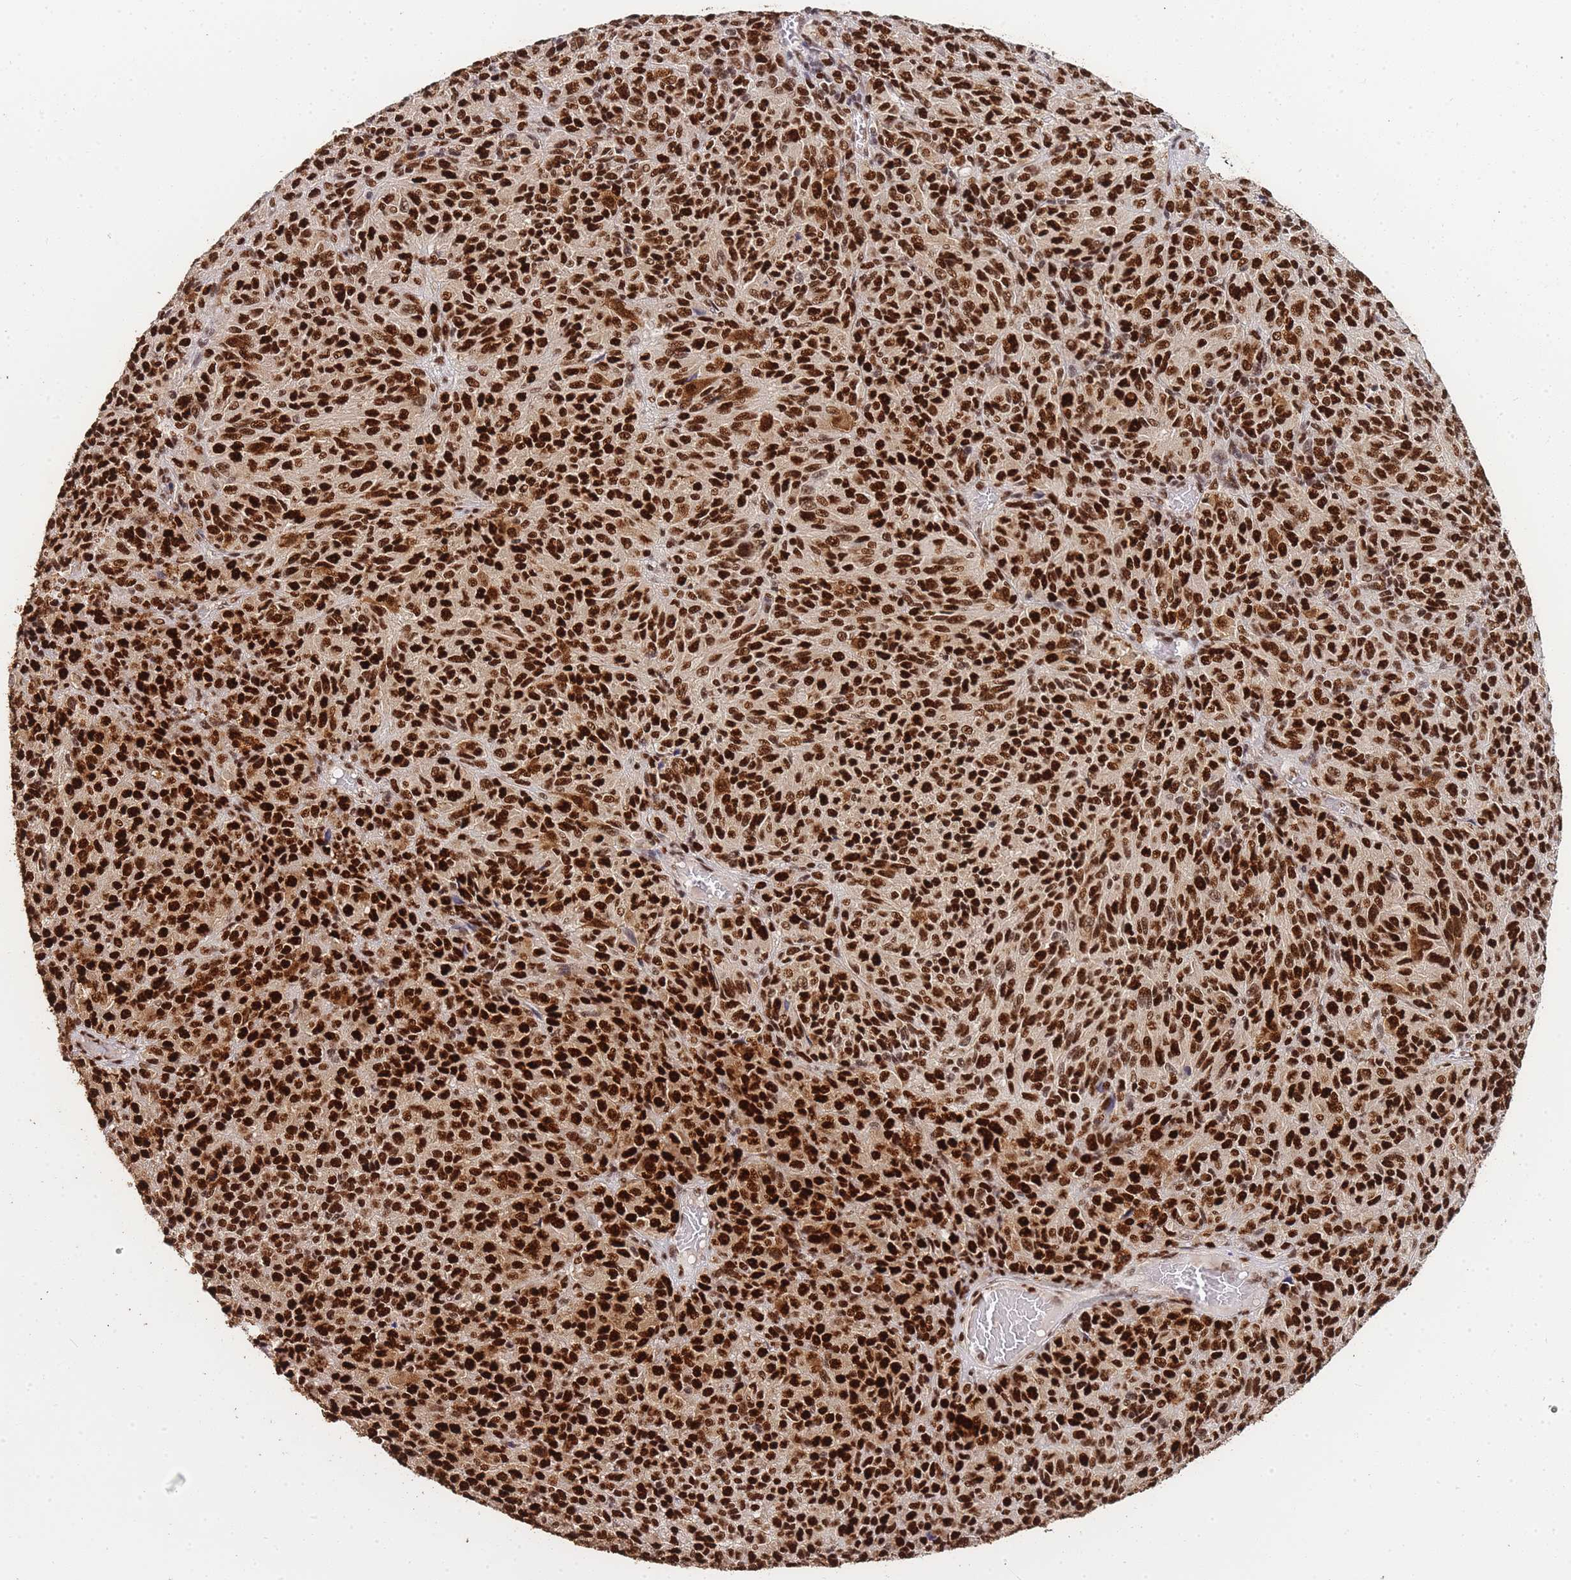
{"staining": {"intensity": "strong", "quantity": ">75%", "location": "nuclear"}, "tissue": "melanoma", "cell_type": "Tumor cells", "image_type": "cancer", "snomed": [{"axis": "morphology", "description": "Malignant melanoma, Metastatic site"}, {"axis": "topography", "description": "Brain"}], "caption": "Melanoma stained with a protein marker exhibits strong staining in tumor cells.", "gene": "PRKDC", "patient": {"sex": "female", "age": 56}}